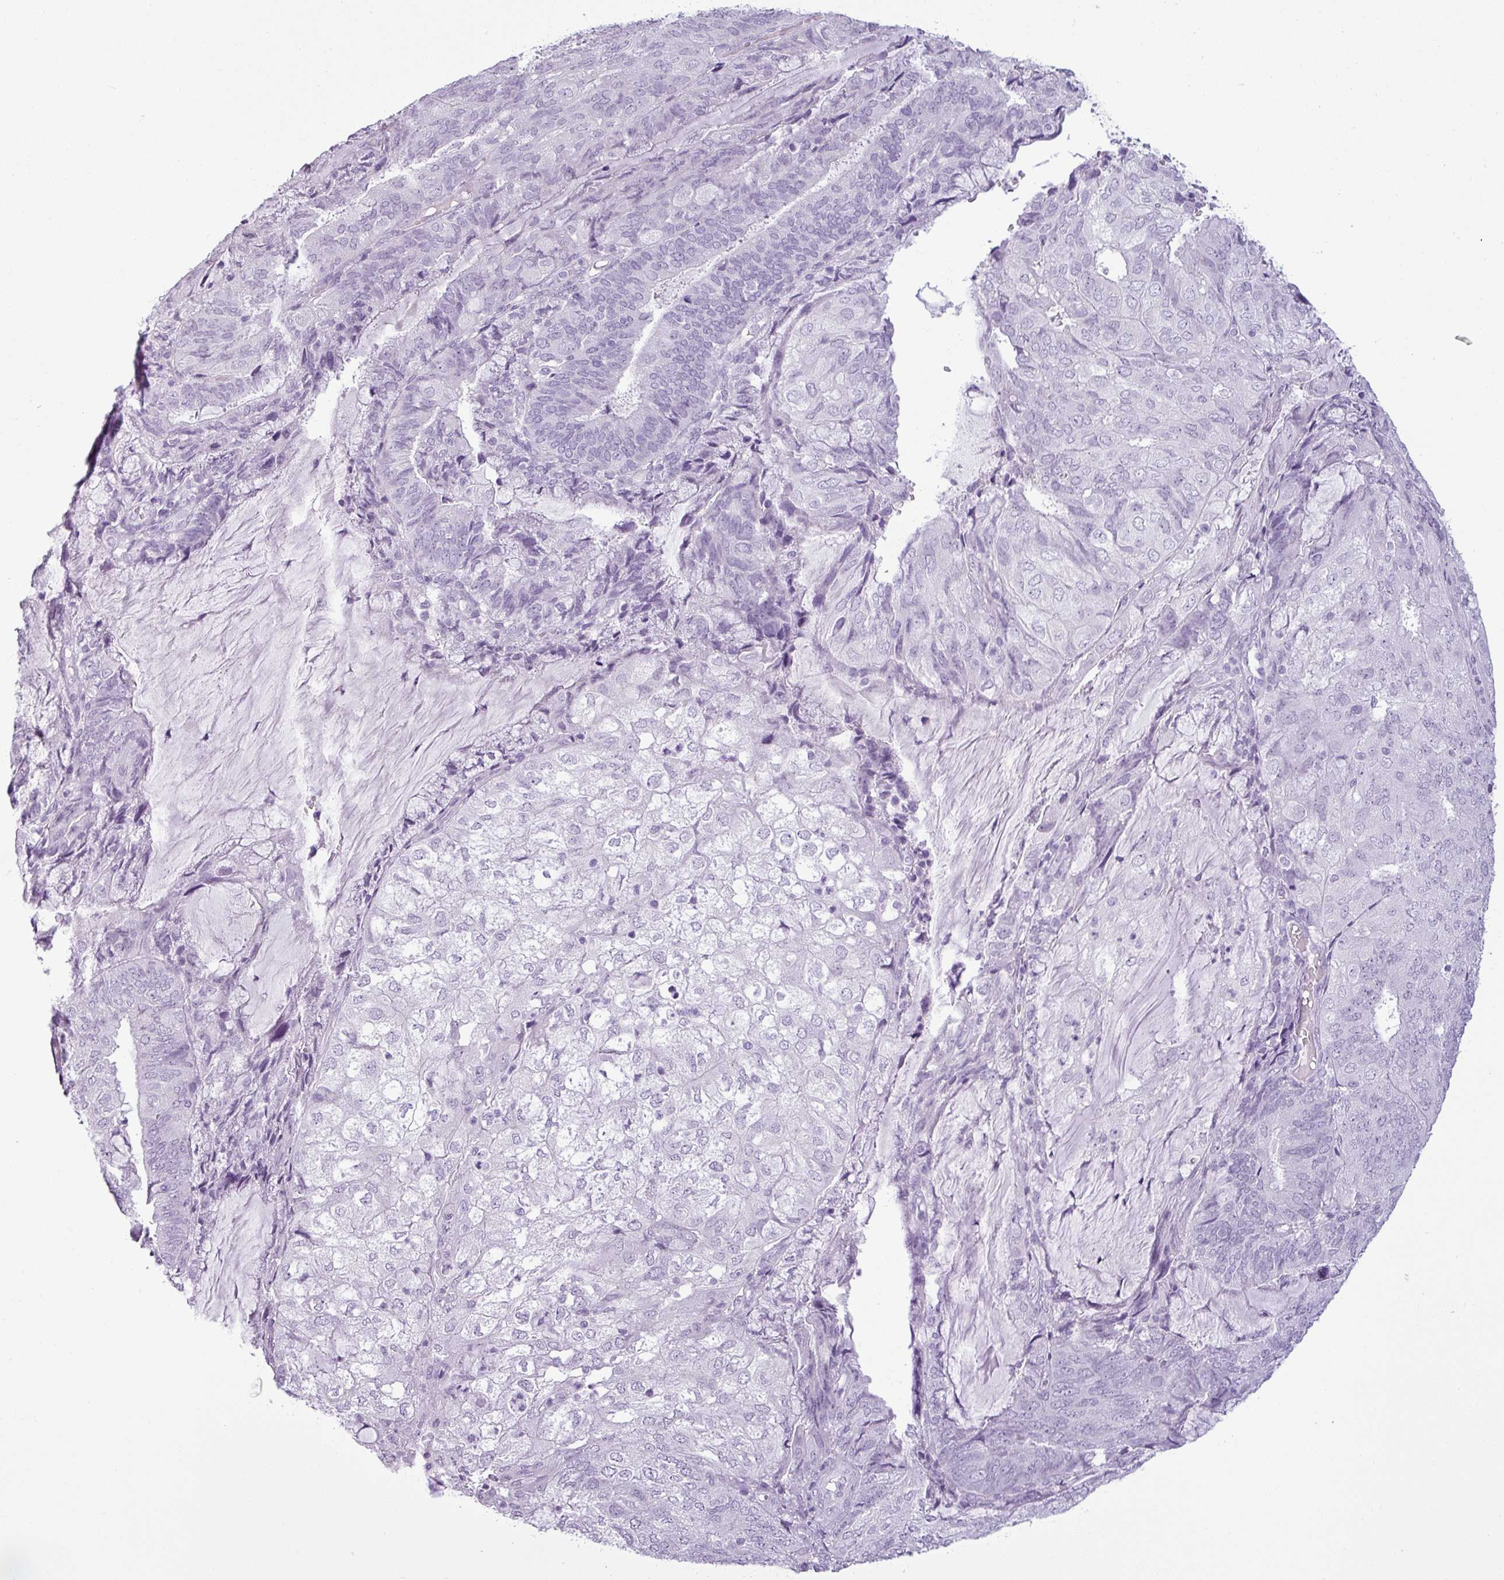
{"staining": {"intensity": "negative", "quantity": "none", "location": "none"}, "tissue": "endometrial cancer", "cell_type": "Tumor cells", "image_type": "cancer", "snomed": [{"axis": "morphology", "description": "Adenocarcinoma, NOS"}, {"axis": "topography", "description": "Endometrium"}], "caption": "Immunohistochemistry photomicrograph of human adenocarcinoma (endometrial) stained for a protein (brown), which displays no positivity in tumor cells.", "gene": "CDH16", "patient": {"sex": "female", "age": 81}}